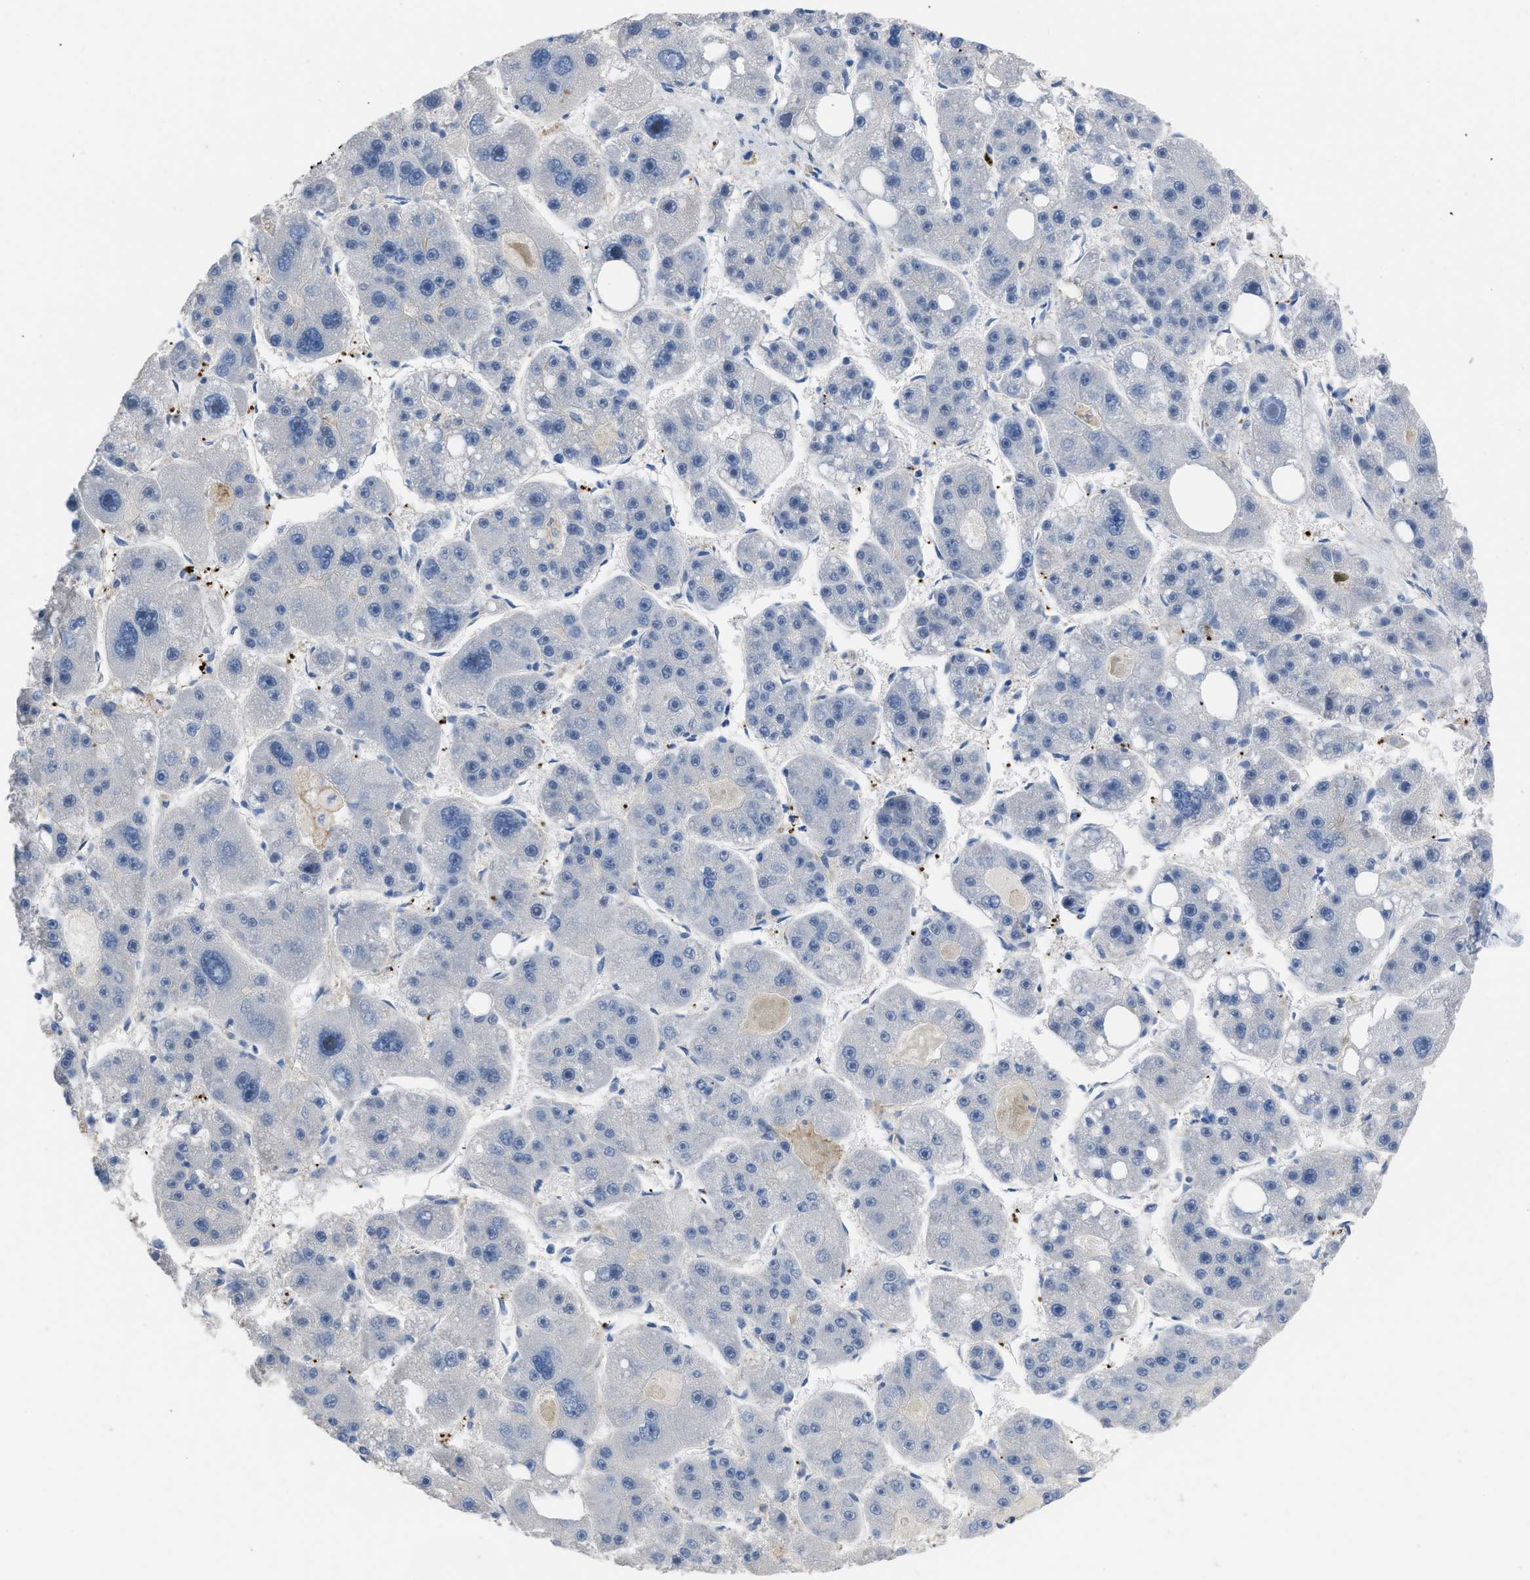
{"staining": {"intensity": "negative", "quantity": "none", "location": "none"}, "tissue": "liver cancer", "cell_type": "Tumor cells", "image_type": "cancer", "snomed": [{"axis": "morphology", "description": "Carcinoma, Hepatocellular, NOS"}, {"axis": "topography", "description": "Liver"}], "caption": "A histopathology image of hepatocellular carcinoma (liver) stained for a protein displays no brown staining in tumor cells.", "gene": "FGF18", "patient": {"sex": "female", "age": 61}}